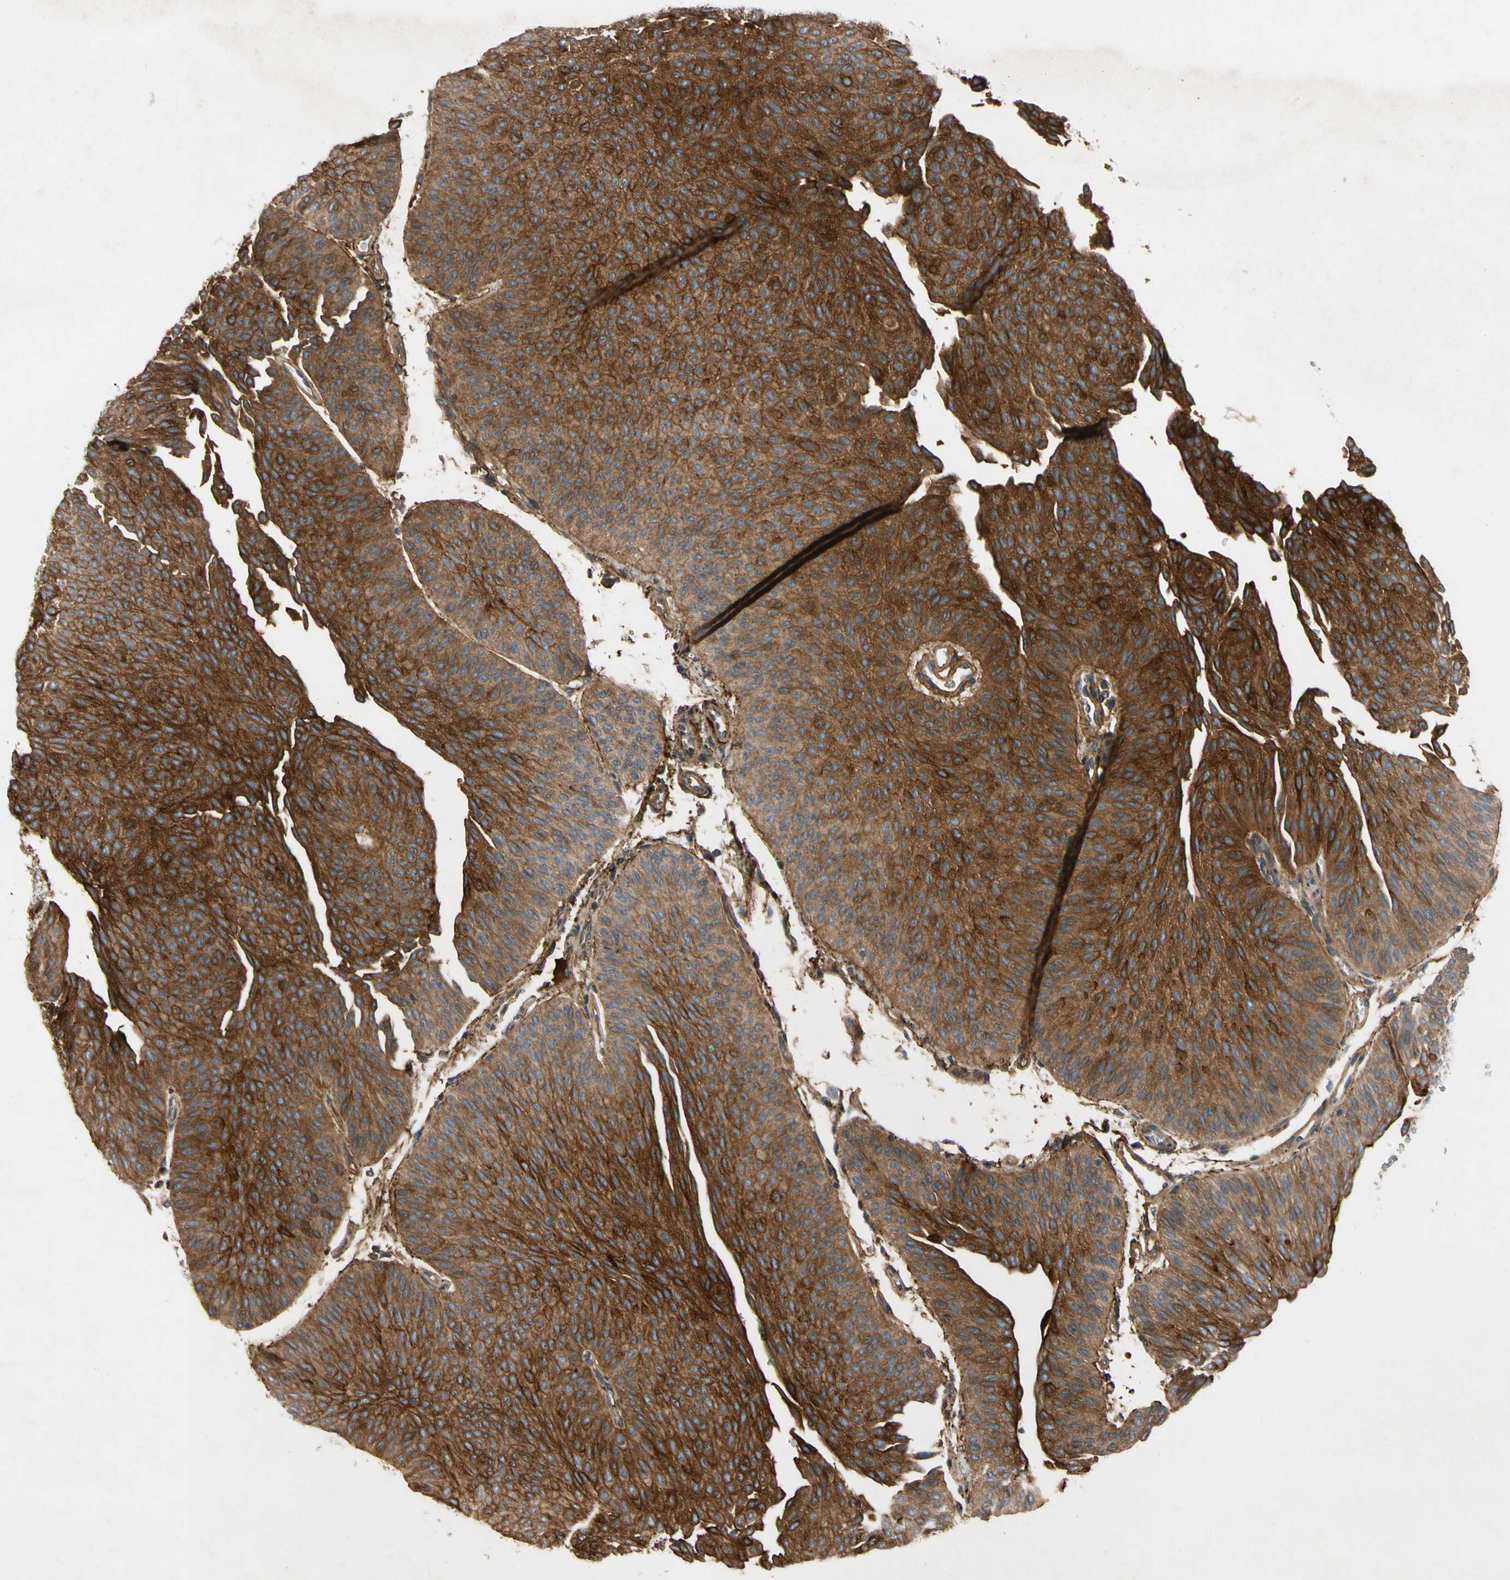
{"staining": {"intensity": "strong", "quantity": ">75%", "location": "cytoplasmic/membranous"}, "tissue": "urothelial cancer", "cell_type": "Tumor cells", "image_type": "cancer", "snomed": [{"axis": "morphology", "description": "Urothelial carcinoma, Low grade"}, {"axis": "topography", "description": "Urinary bladder"}], "caption": "The immunohistochemical stain highlights strong cytoplasmic/membranous expression in tumor cells of urothelial cancer tissue.", "gene": "CRTAC1", "patient": {"sex": "female", "age": 60}}